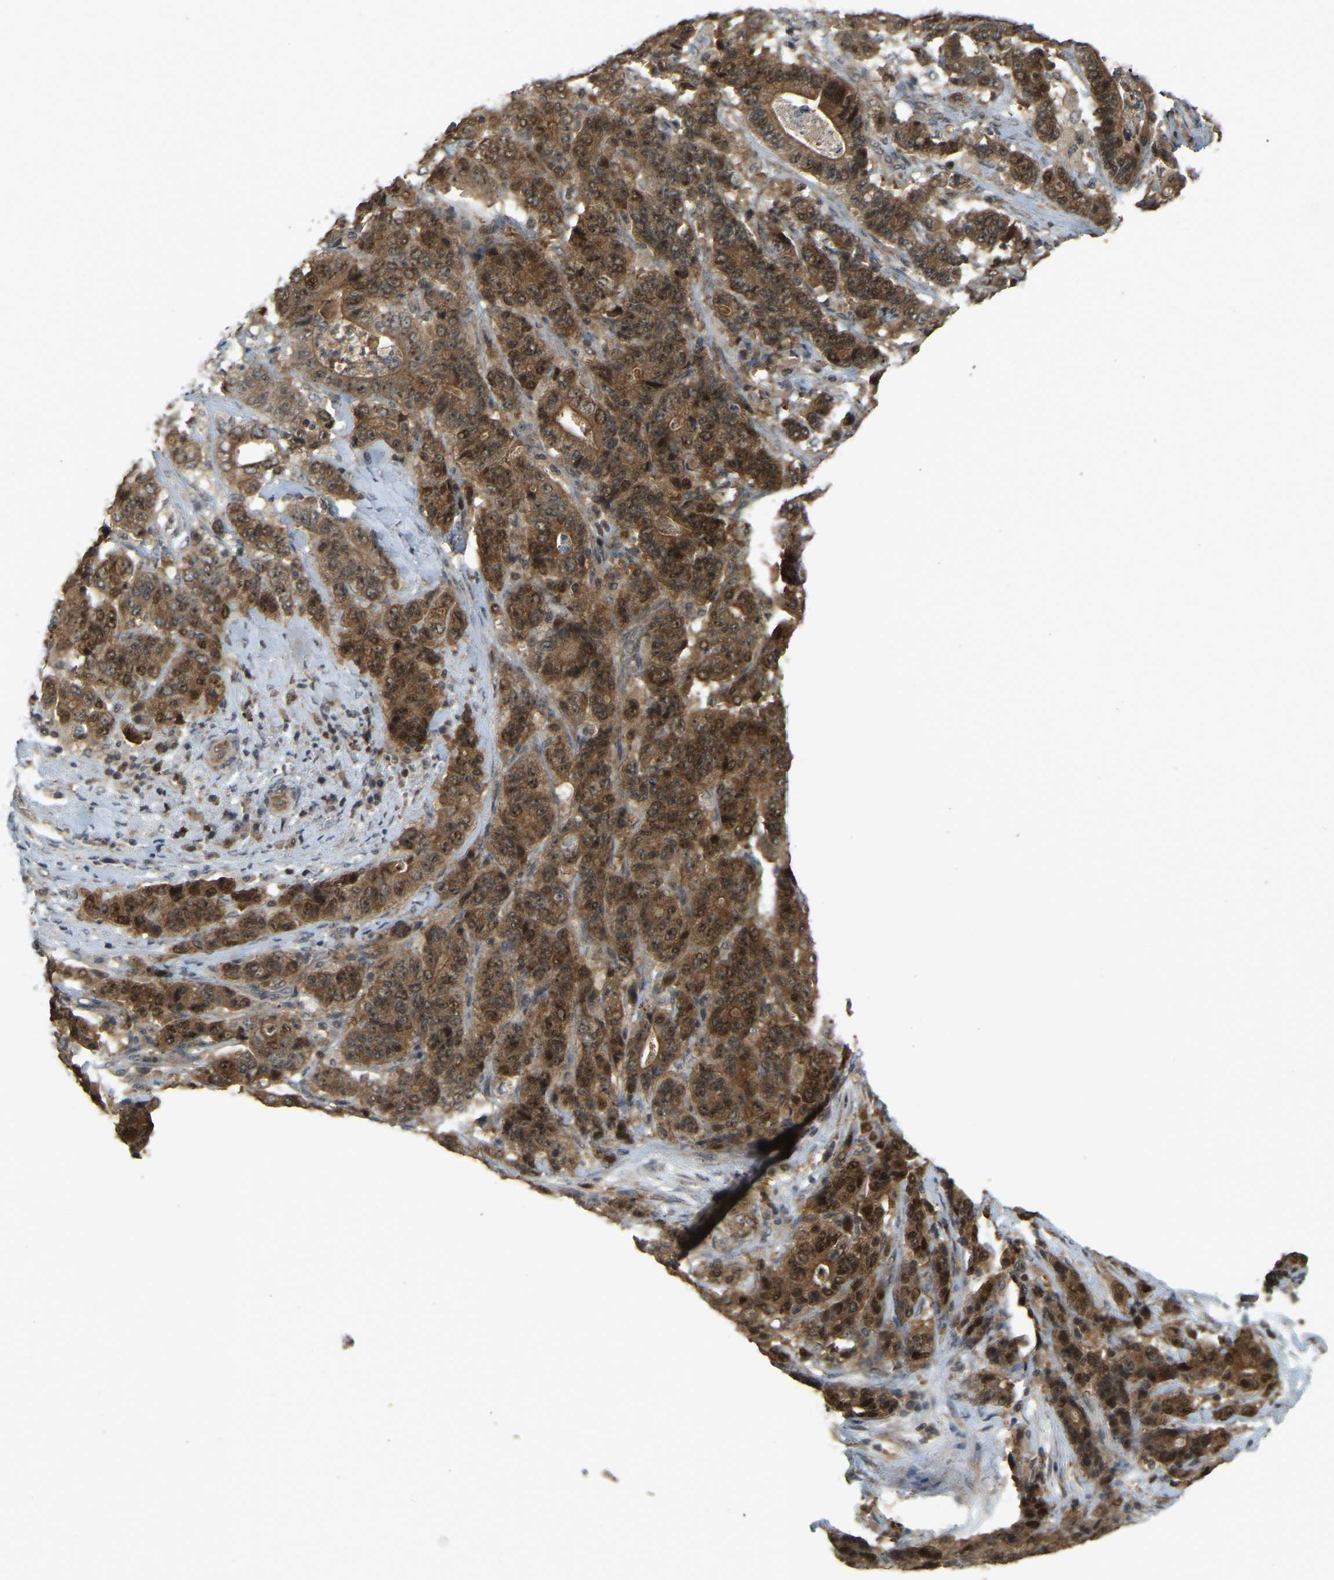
{"staining": {"intensity": "moderate", "quantity": ">75%", "location": "cytoplasmic/membranous,nuclear"}, "tissue": "stomach cancer", "cell_type": "Tumor cells", "image_type": "cancer", "snomed": [{"axis": "morphology", "description": "Adenocarcinoma, NOS"}, {"axis": "topography", "description": "Stomach"}], "caption": "Protein staining of stomach adenocarcinoma tissue demonstrates moderate cytoplasmic/membranous and nuclear positivity in about >75% of tumor cells.", "gene": "BRF2", "patient": {"sex": "female", "age": 73}}